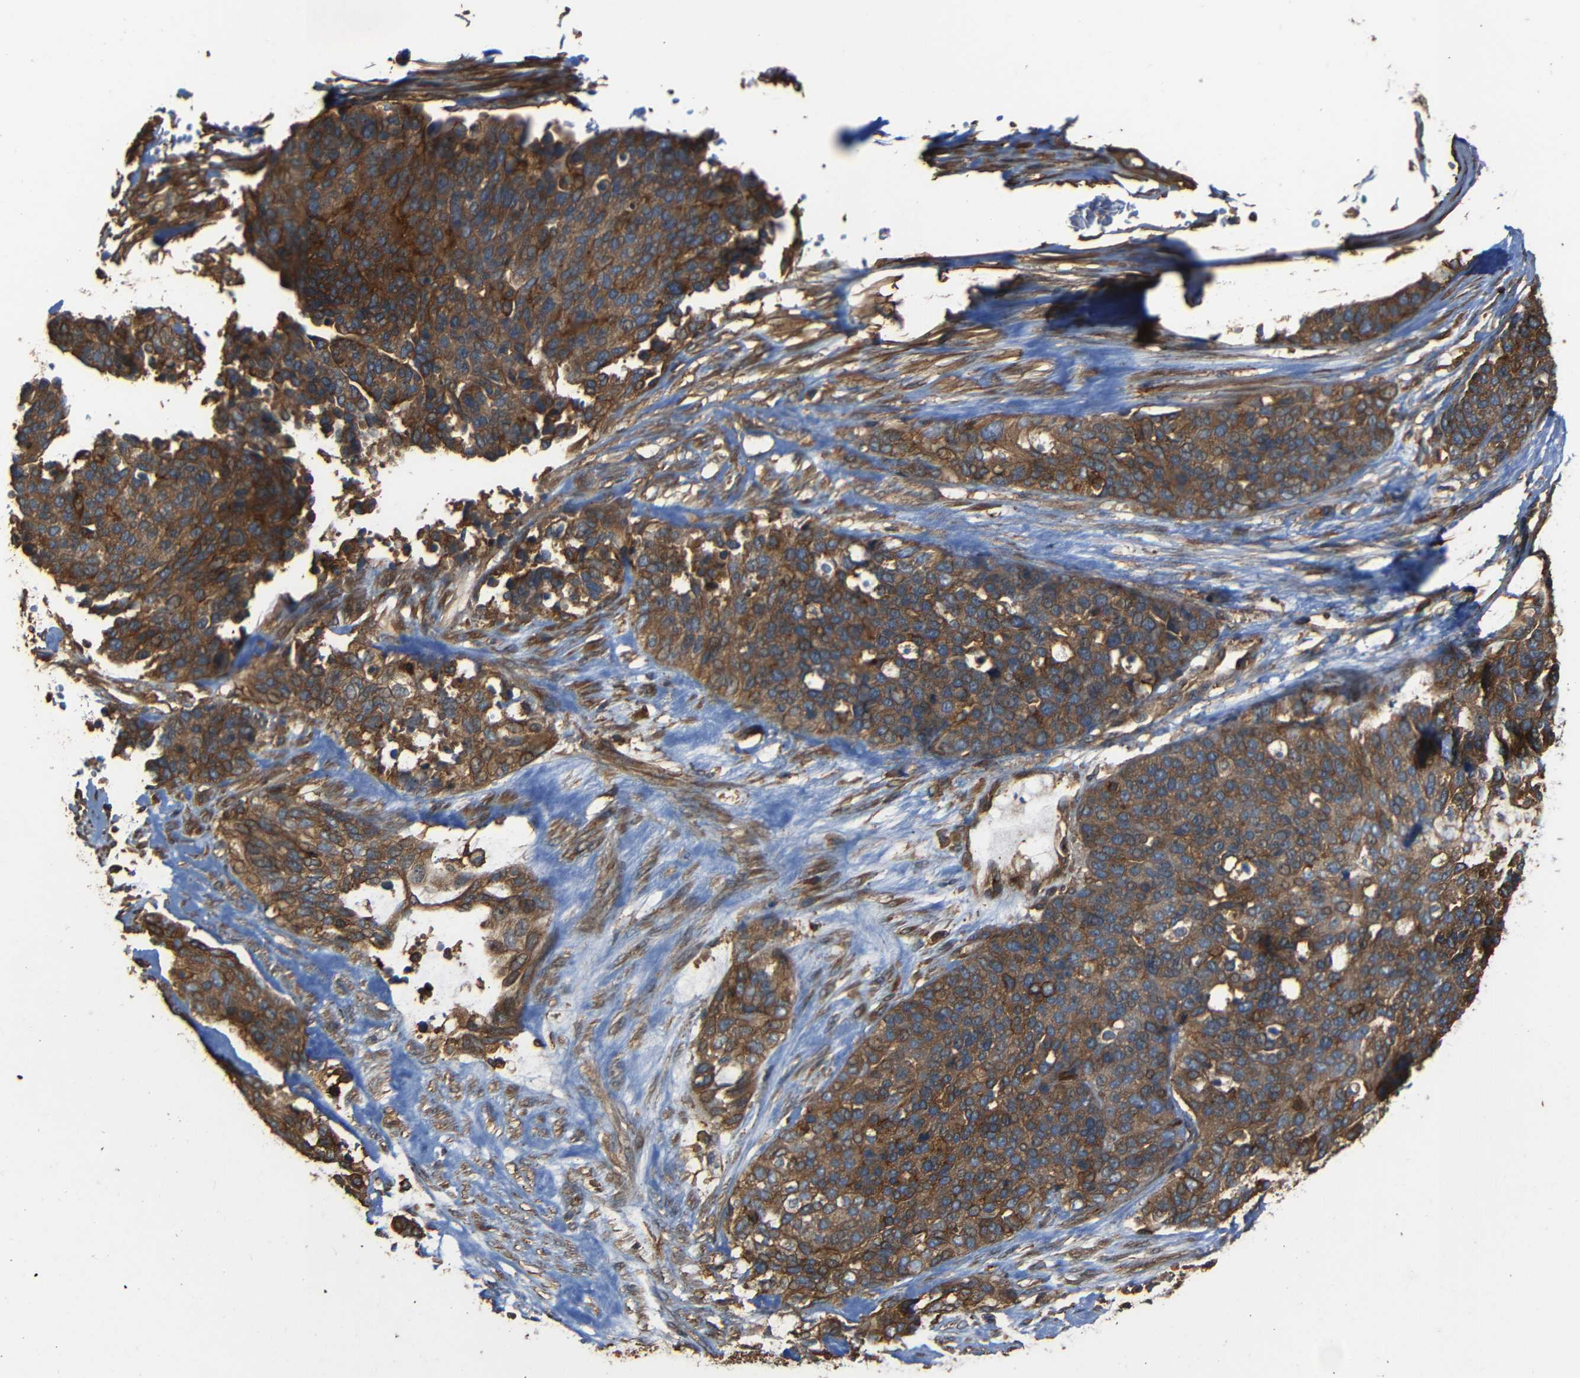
{"staining": {"intensity": "moderate", "quantity": ">75%", "location": "cytoplasmic/membranous"}, "tissue": "ovarian cancer", "cell_type": "Tumor cells", "image_type": "cancer", "snomed": [{"axis": "morphology", "description": "Cystadenocarcinoma, serous, NOS"}, {"axis": "topography", "description": "Ovary"}], "caption": "Human ovarian cancer (serous cystadenocarcinoma) stained with a protein marker shows moderate staining in tumor cells.", "gene": "ADGRE5", "patient": {"sex": "female", "age": 44}}